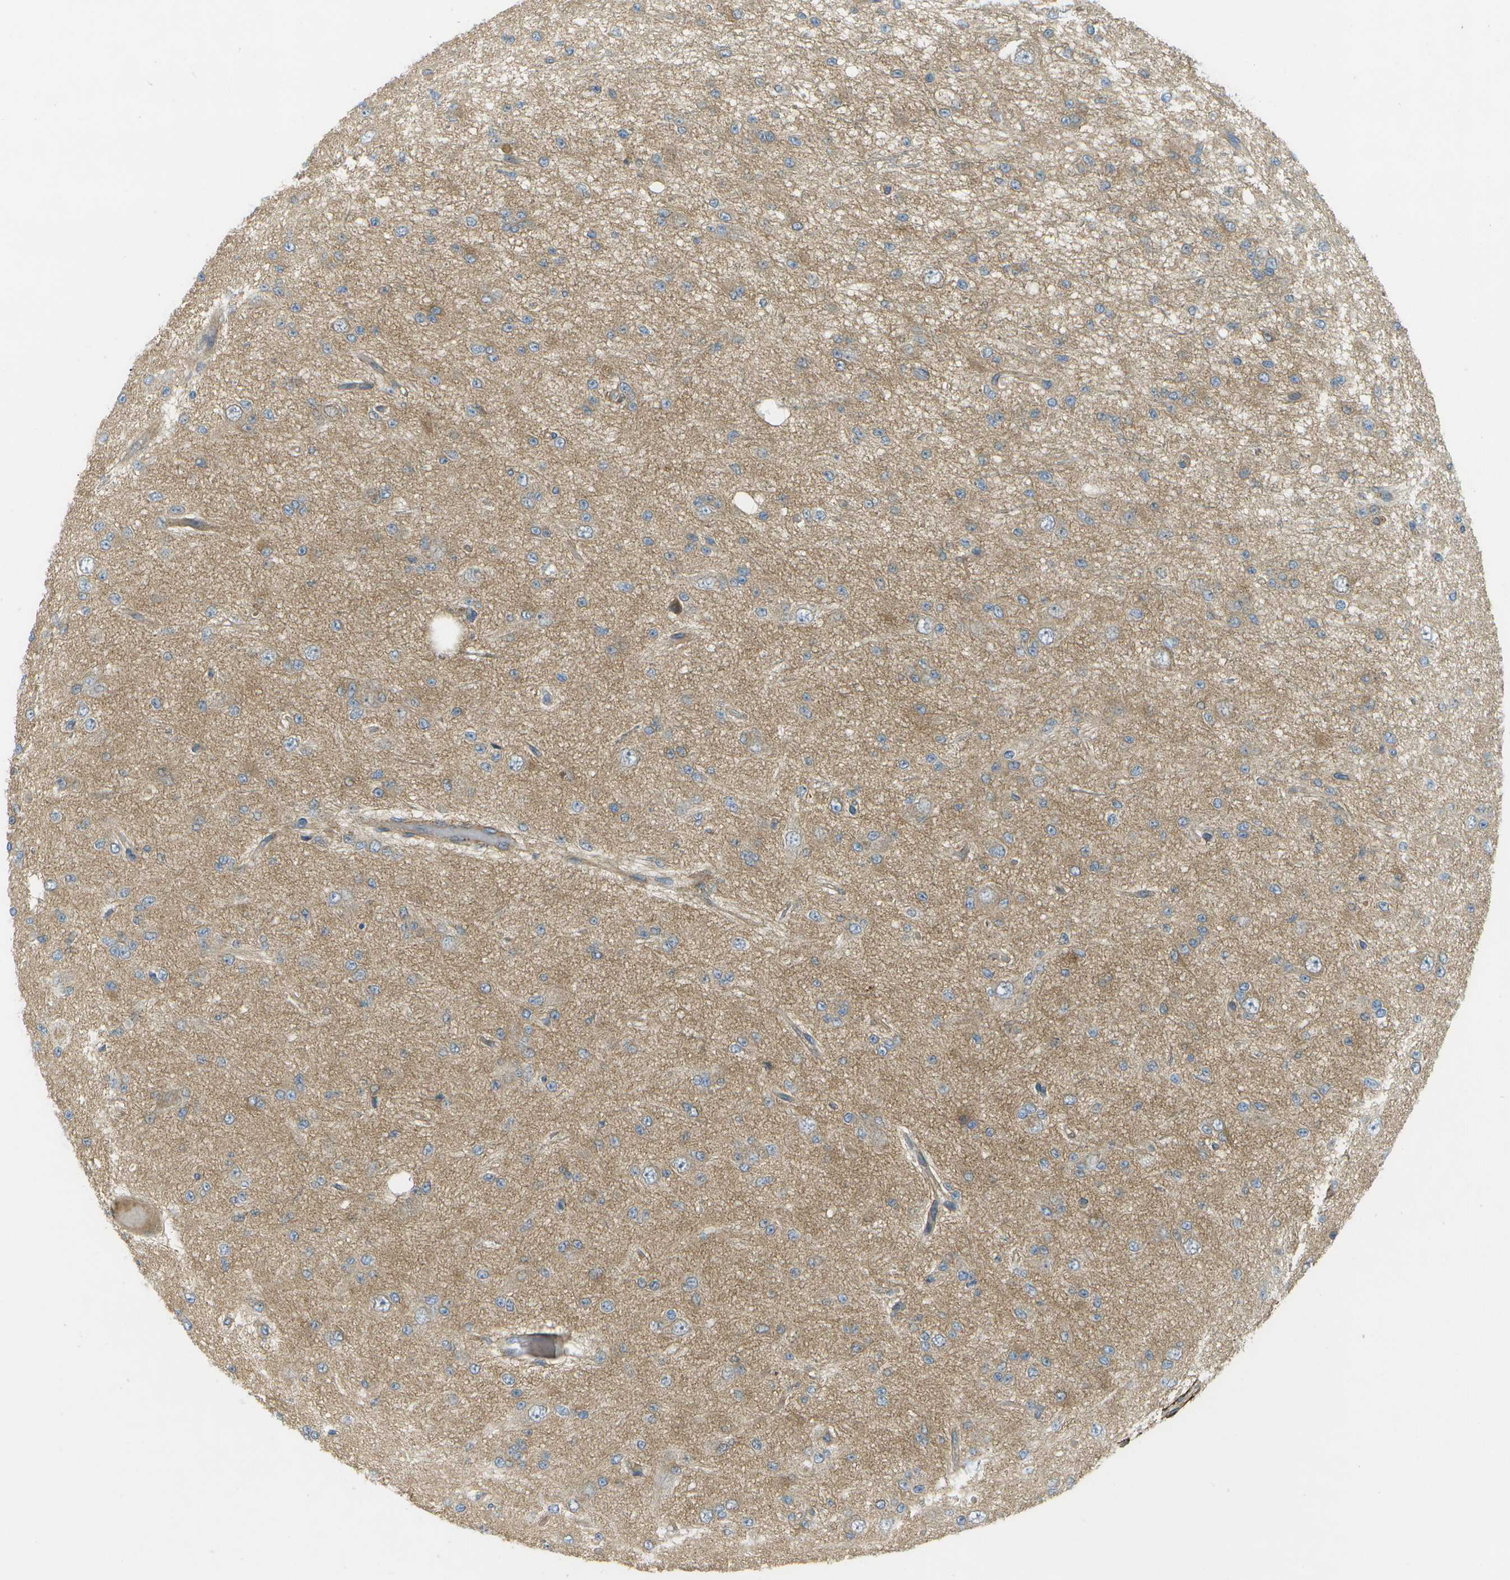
{"staining": {"intensity": "weak", "quantity": "25%-75%", "location": "cytoplasmic/membranous"}, "tissue": "glioma", "cell_type": "Tumor cells", "image_type": "cancer", "snomed": [{"axis": "morphology", "description": "Glioma, malignant, Low grade"}, {"axis": "topography", "description": "Brain"}], "caption": "Human glioma stained with a protein marker displays weak staining in tumor cells.", "gene": "WNK2", "patient": {"sex": "male", "age": 38}}